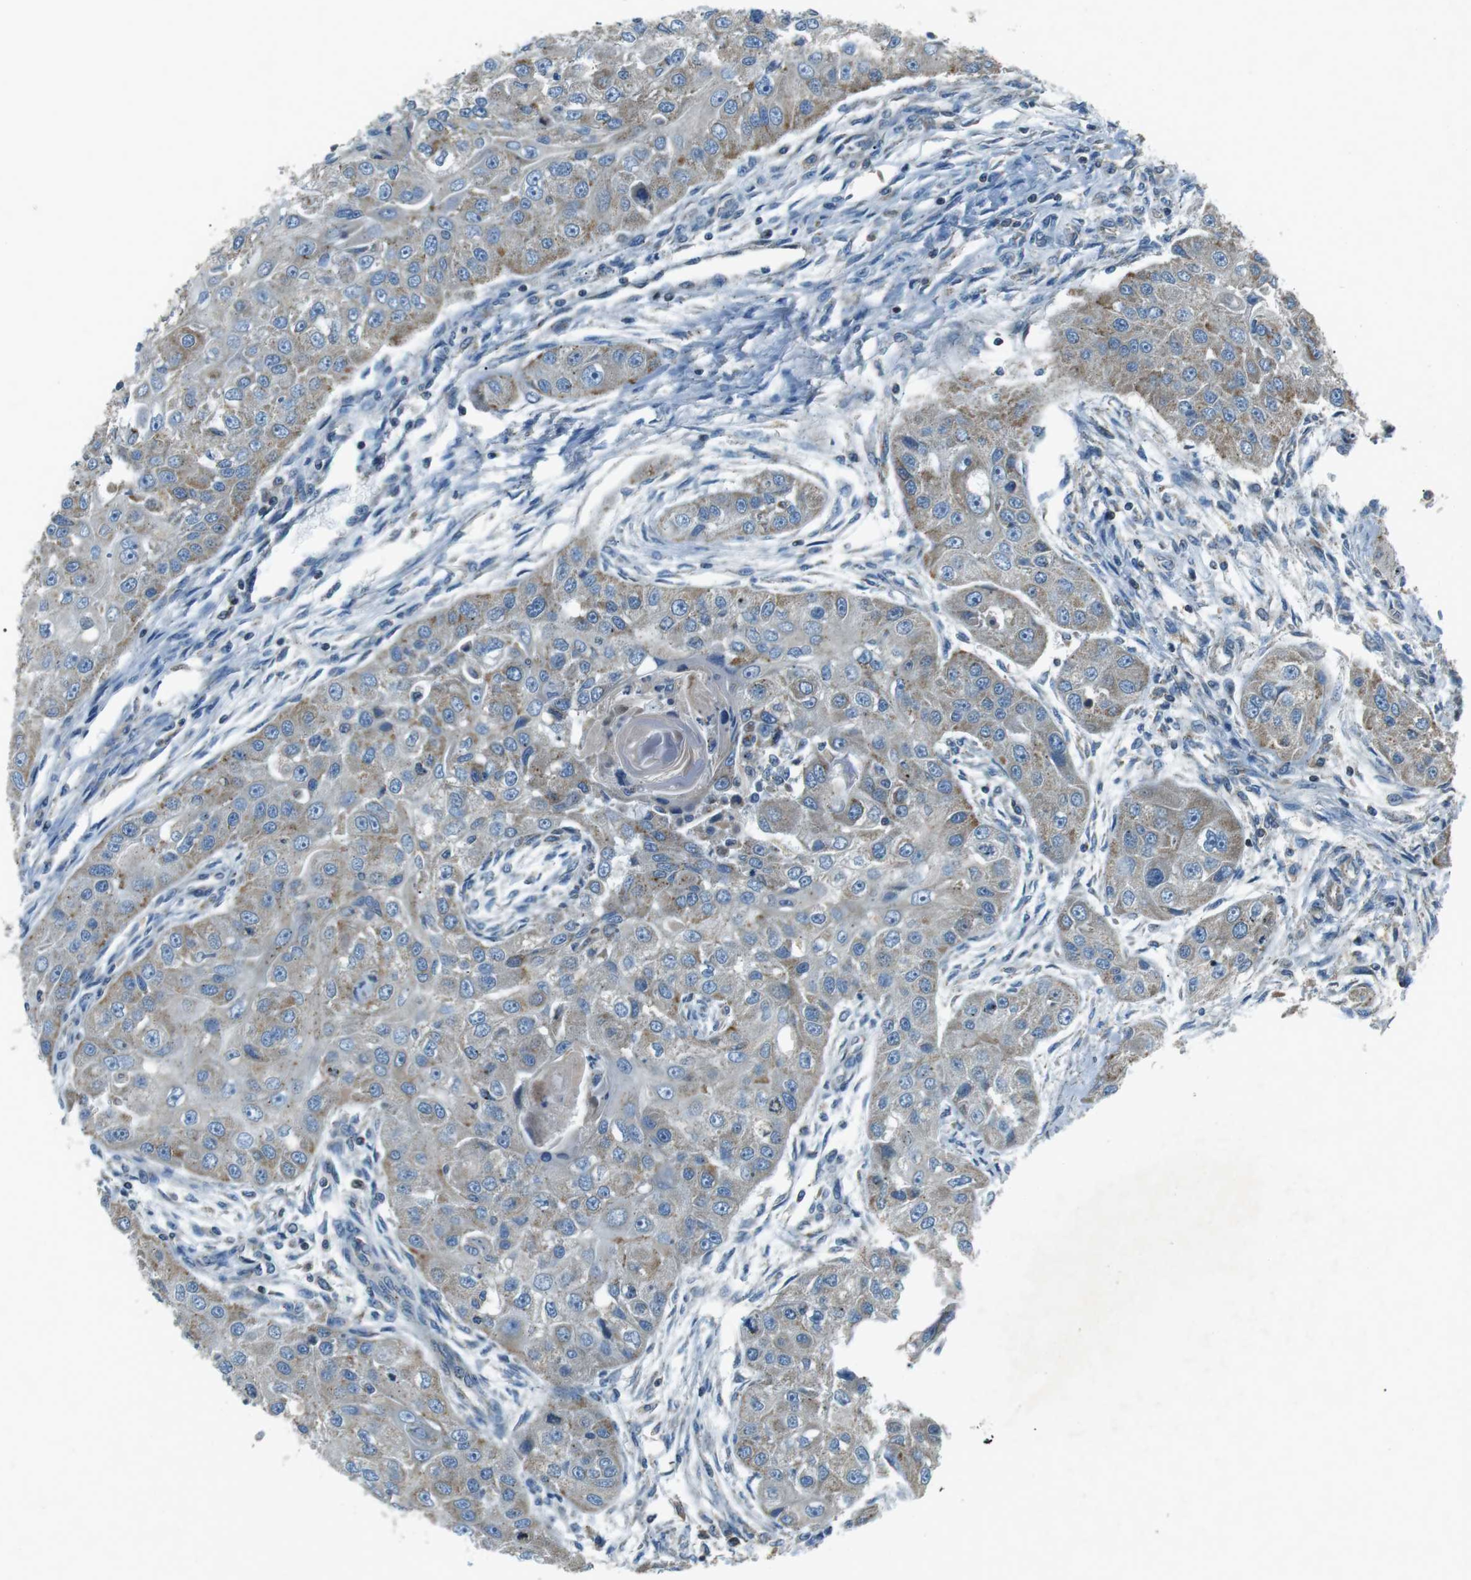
{"staining": {"intensity": "weak", "quantity": "<25%", "location": "cytoplasmic/membranous"}, "tissue": "head and neck cancer", "cell_type": "Tumor cells", "image_type": "cancer", "snomed": [{"axis": "morphology", "description": "Normal tissue, NOS"}, {"axis": "morphology", "description": "Squamous cell carcinoma, NOS"}, {"axis": "topography", "description": "Skeletal muscle"}, {"axis": "topography", "description": "Head-Neck"}], "caption": "Micrograph shows no protein staining in tumor cells of head and neck squamous cell carcinoma tissue.", "gene": "FAM3B", "patient": {"sex": "male", "age": 51}}